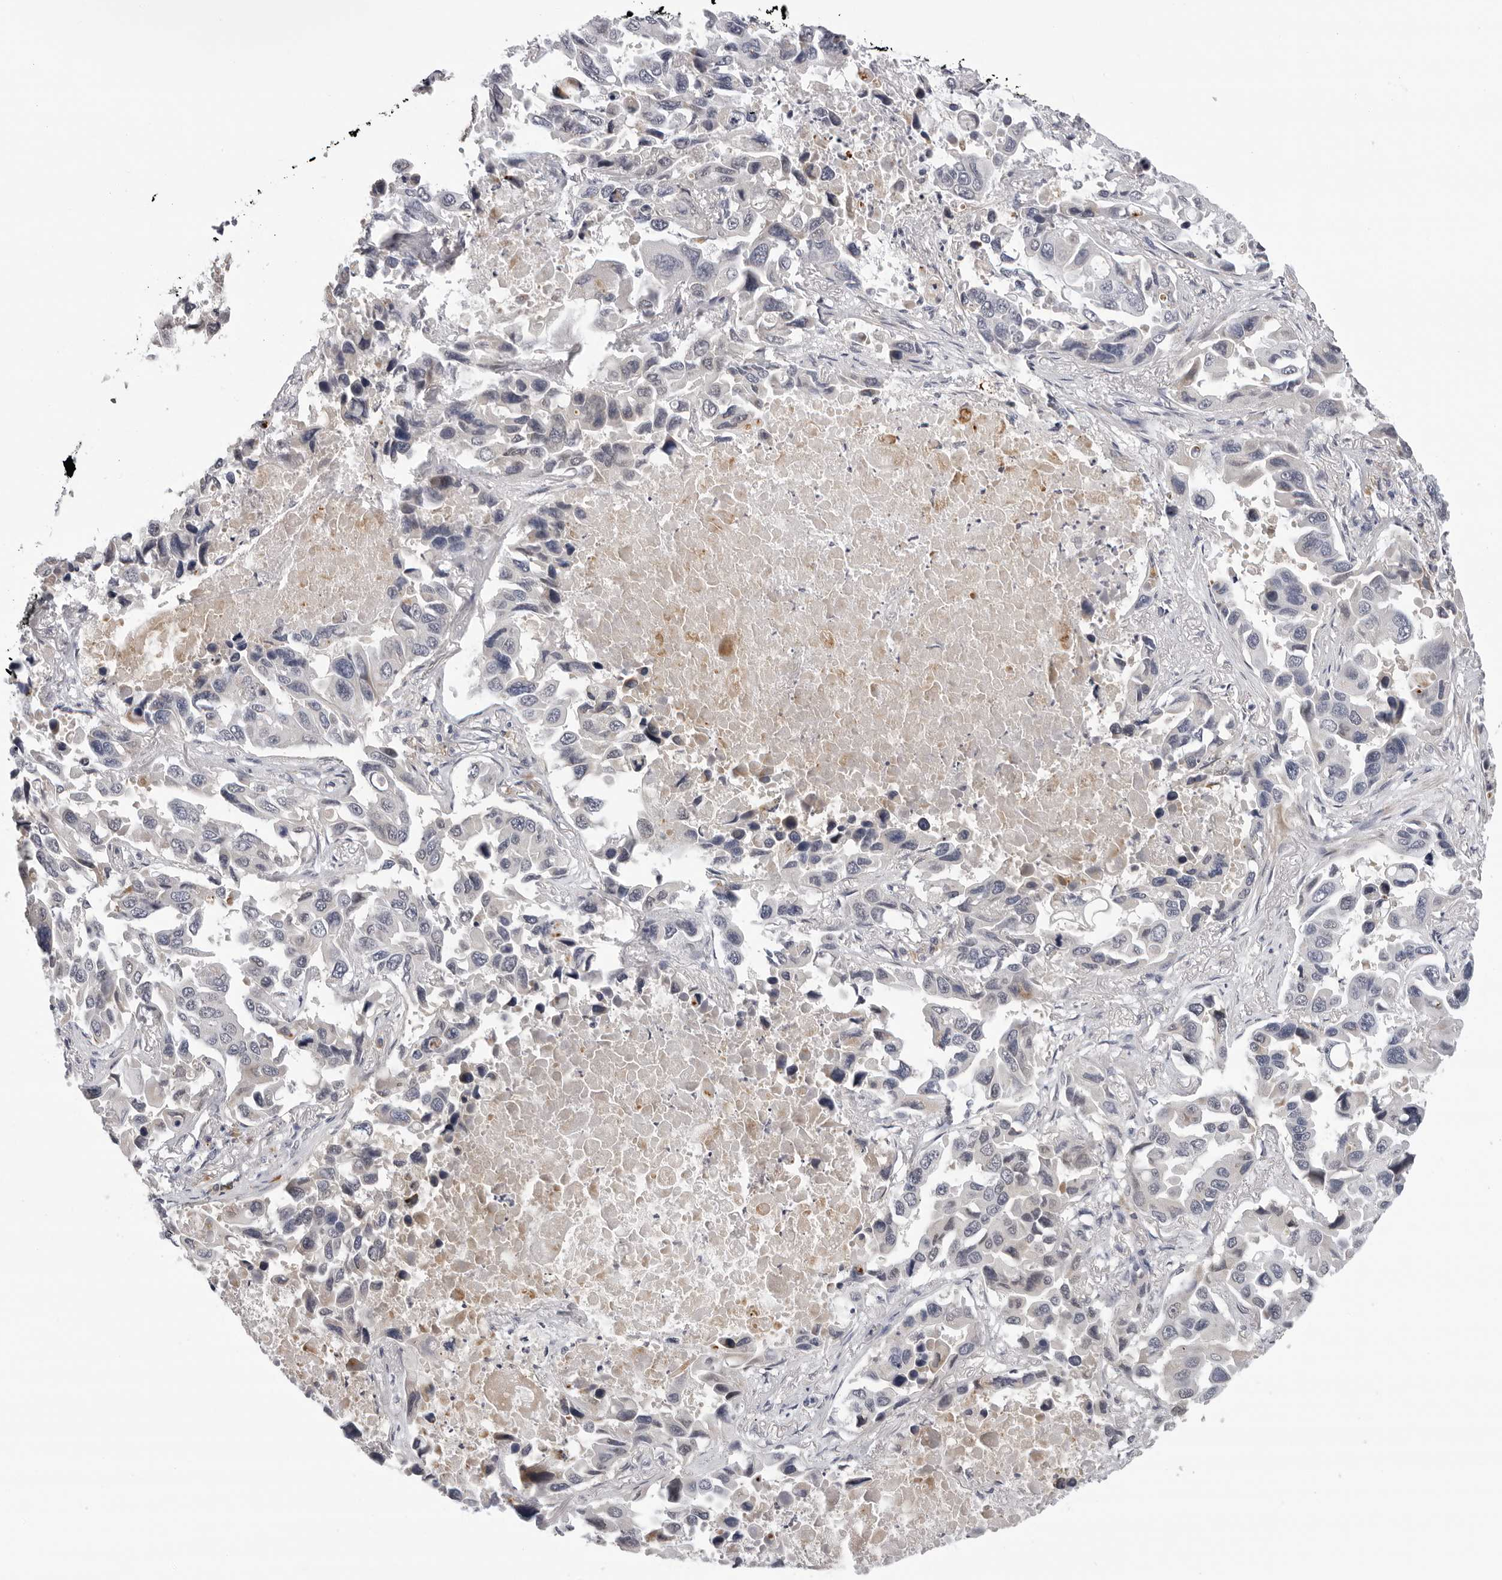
{"staining": {"intensity": "negative", "quantity": "none", "location": "none"}, "tissue": "lung cancer", "cell_type": "Tumor cells", "image_type": "cancer", "snomed": [{"axis": "morphology", "description": "Adenocarcinoma, NOS"}, {"axis": "topography", "description": "Lung"}], "caption": "Human lung adenocarcinoma stained for a protein using IHC displays no staining in tumor cells.", "gene": "ZNF502", "patient": {"sex": "male", "age": 64}}